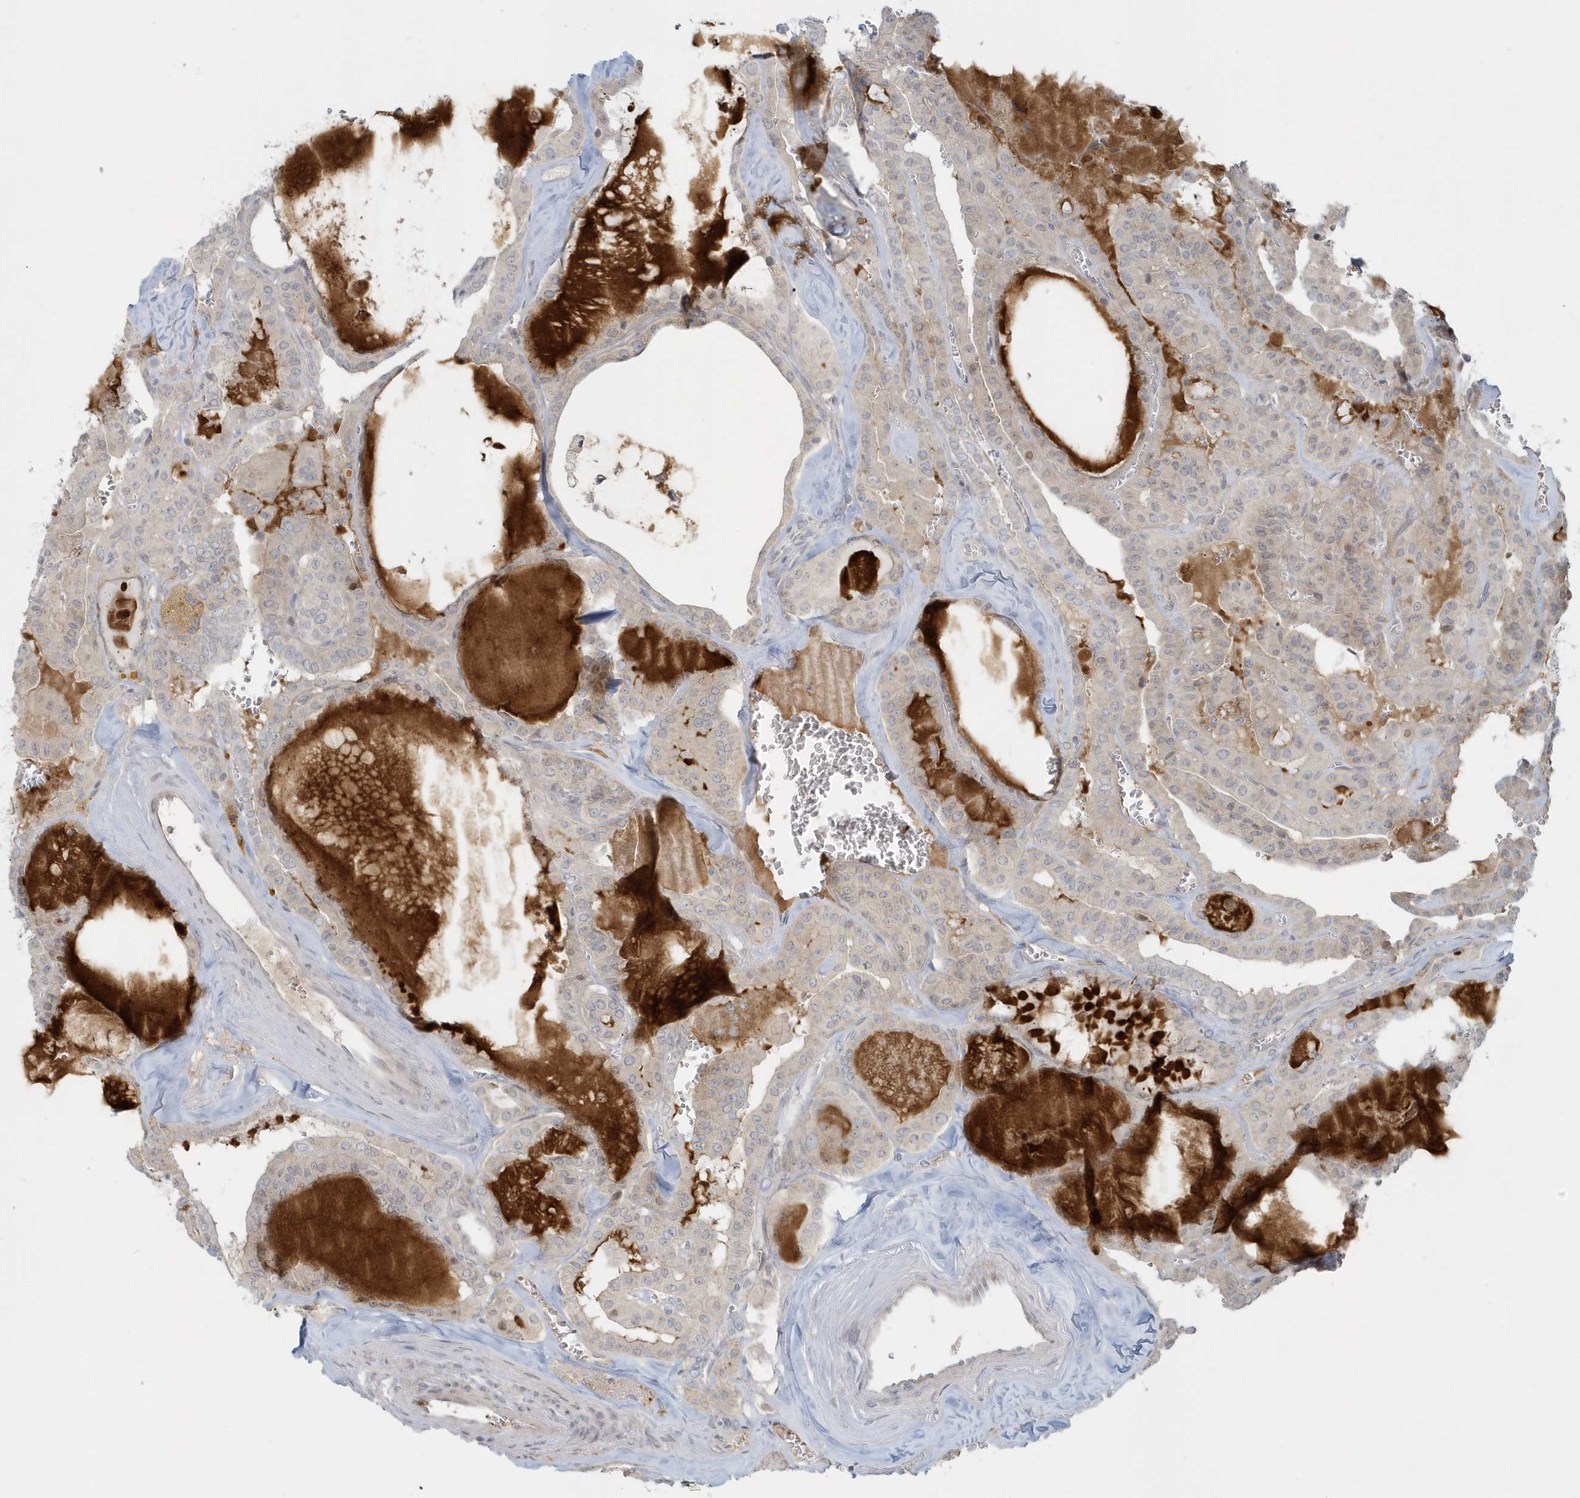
{"staining": {"intensity": "negative", "quantity": "none", "location": "none"}, "tissue": "thyroid cancer", "cell_type": "Tumor cells", "image_type": "cancer", "snomed": [{"axis": "morphology", "description": "Papillary adenocarcinoma, NOS"}, {"axis": "topography", "description": "Thyroid gland"}], "caption": "Immunohistochemistry (IHC) micrograph of neoplastic tissue: papillary adenocarcinoma (thyroid) stained with DAB (3,3'-diaminobenzidine) displays no significant protein expression in tumor cells.", "gene": "BLTP3A", "patient": {"sex": "male", "age": 52}}